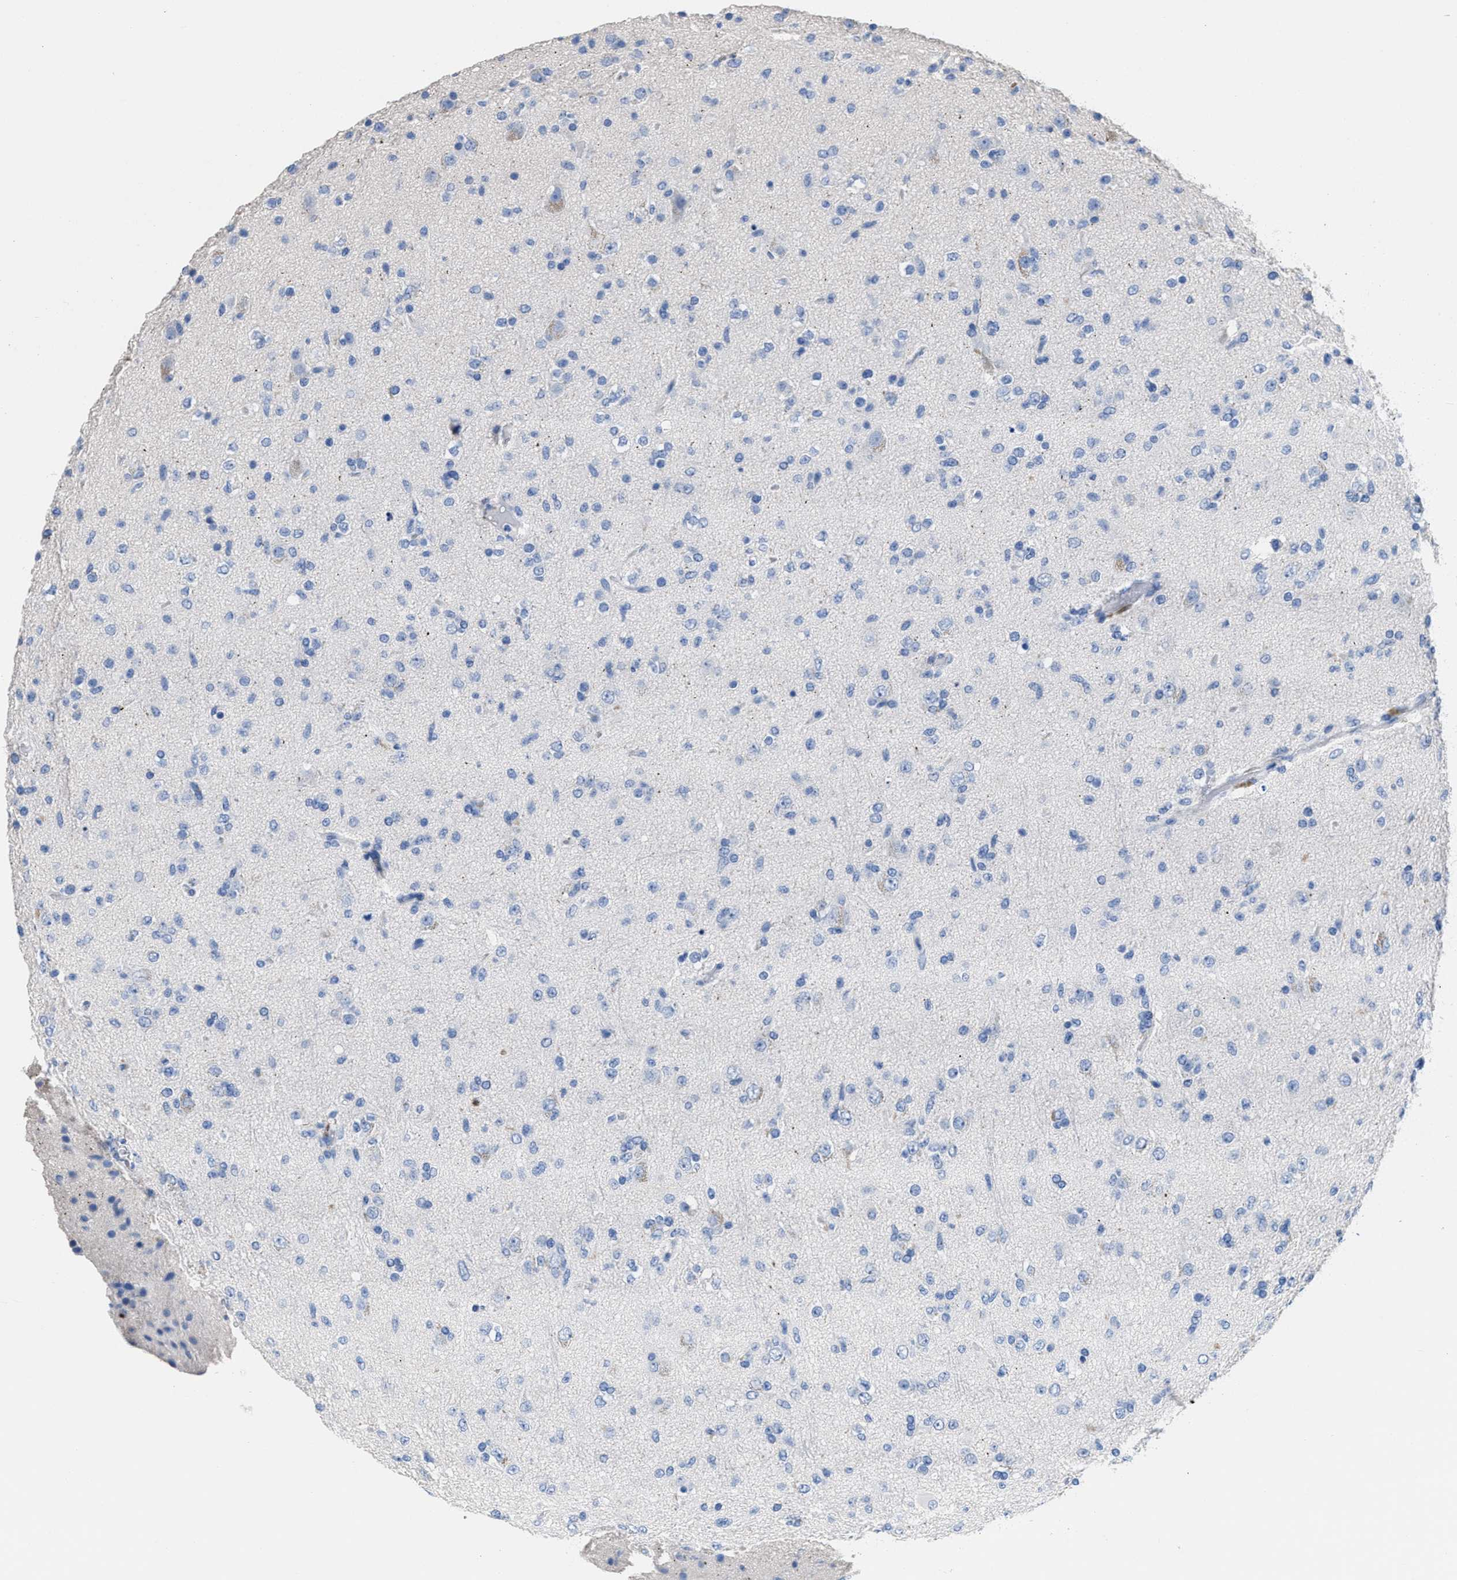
{"staining": {"intensity": "negative", "quantity": "none", "location": "none"}, "tissue": "glioma", "cell_type": "Tumor cells", "image_type": "cancer", "snomed": [{"axis": "morphology", "description": "Glioma, malignant, Low grade"}, {"axis": "topography", "description": "Brain"}], "caption": "Glioma was stained to show a protein in brown. There is no significant staining in tumor cells.", "gene": "SLFN13", "patient": {"sex": "male", "age": 65}}